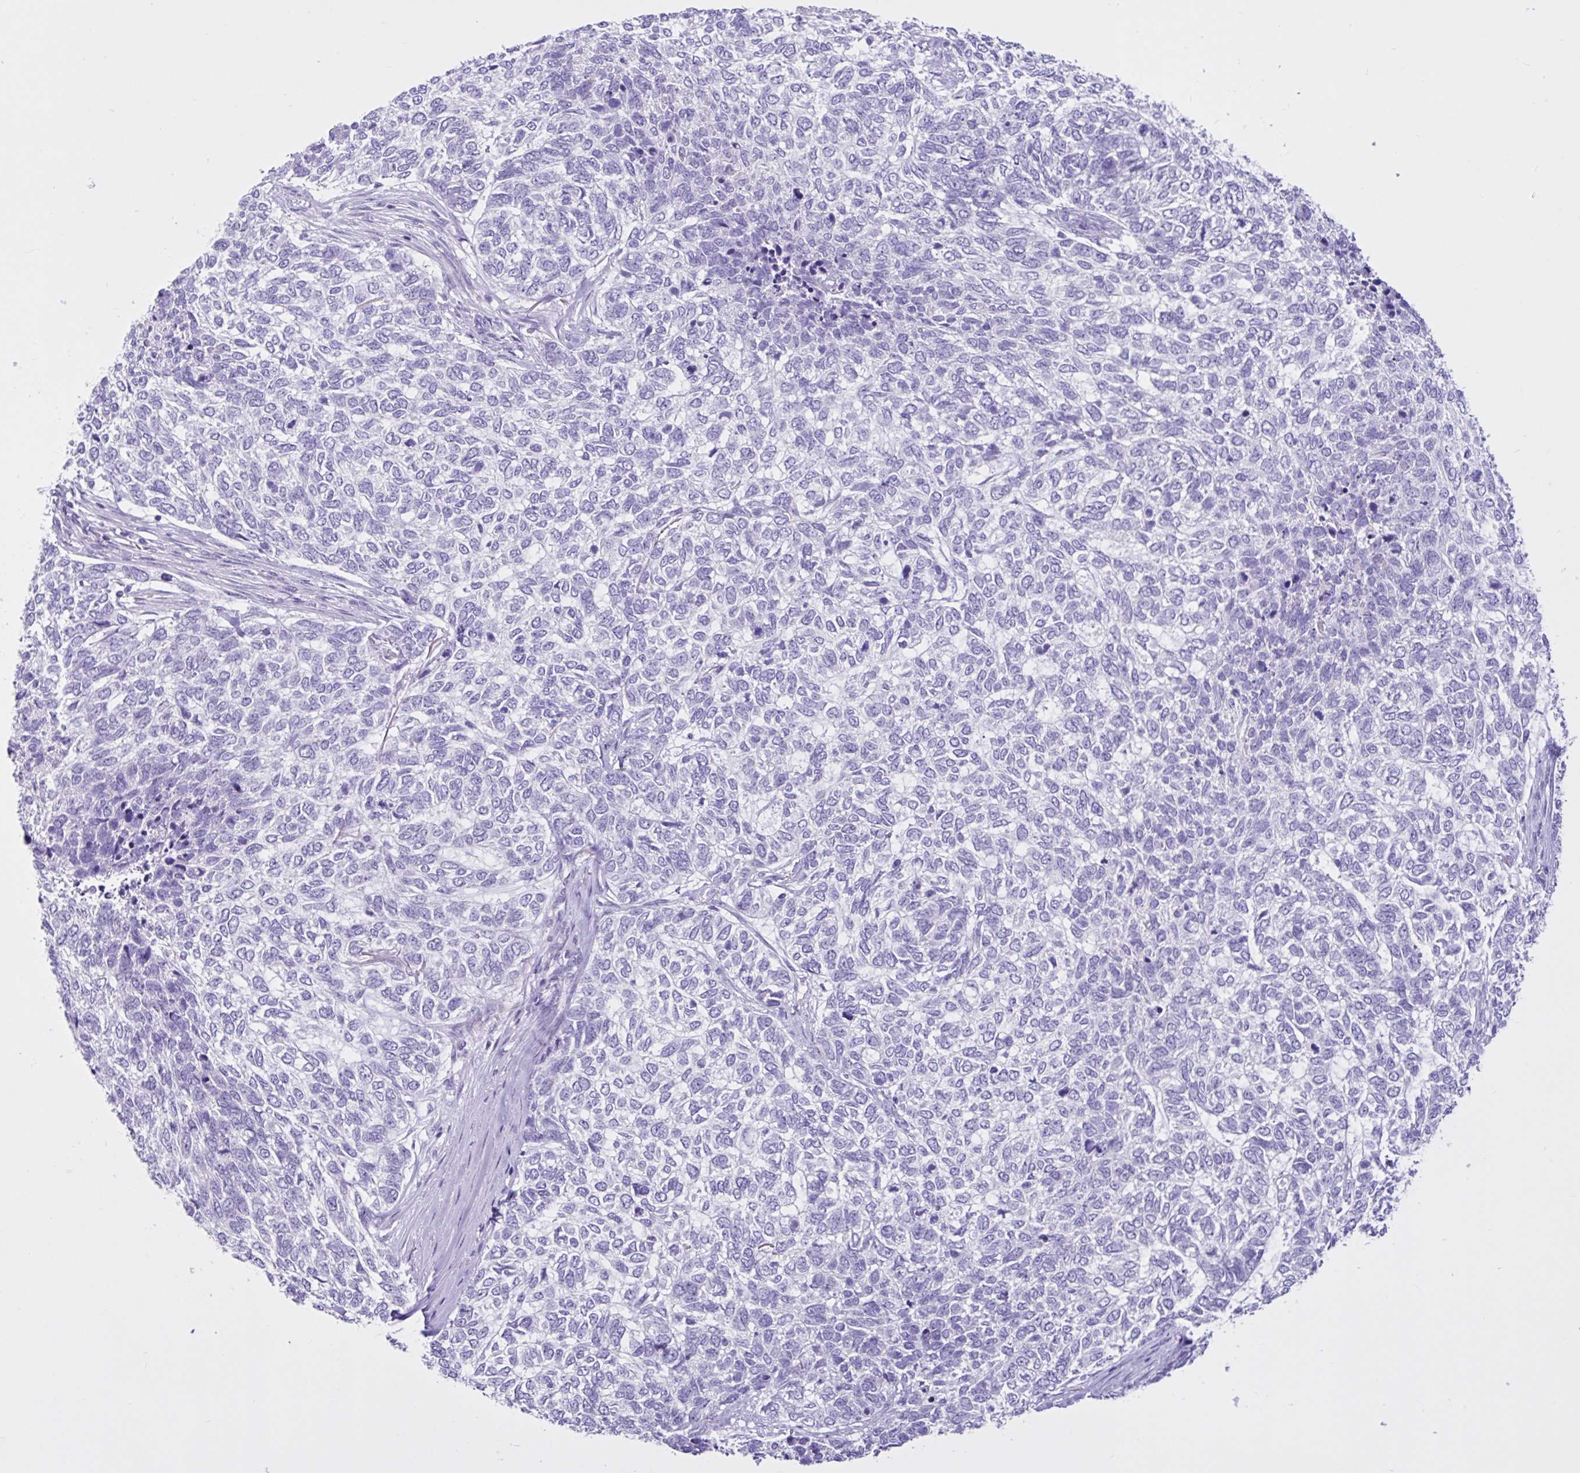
{"staining": {"intensity": "negative", "quantity": "none", "location": "none"}, "tissue": "skin cancer", "cell_type": "Tumor cells", "image_type": "cancer", "snomed": [{"axis": "morphology", "description": "Basal cell carcinoma"}, {"axis": "topography", "description": "Skin"}], "caption": "There is no significant expression in tumor cells of skin cancer.", "gene": "CYP19A1", "patient": {"sex": "female", "age": 65}}